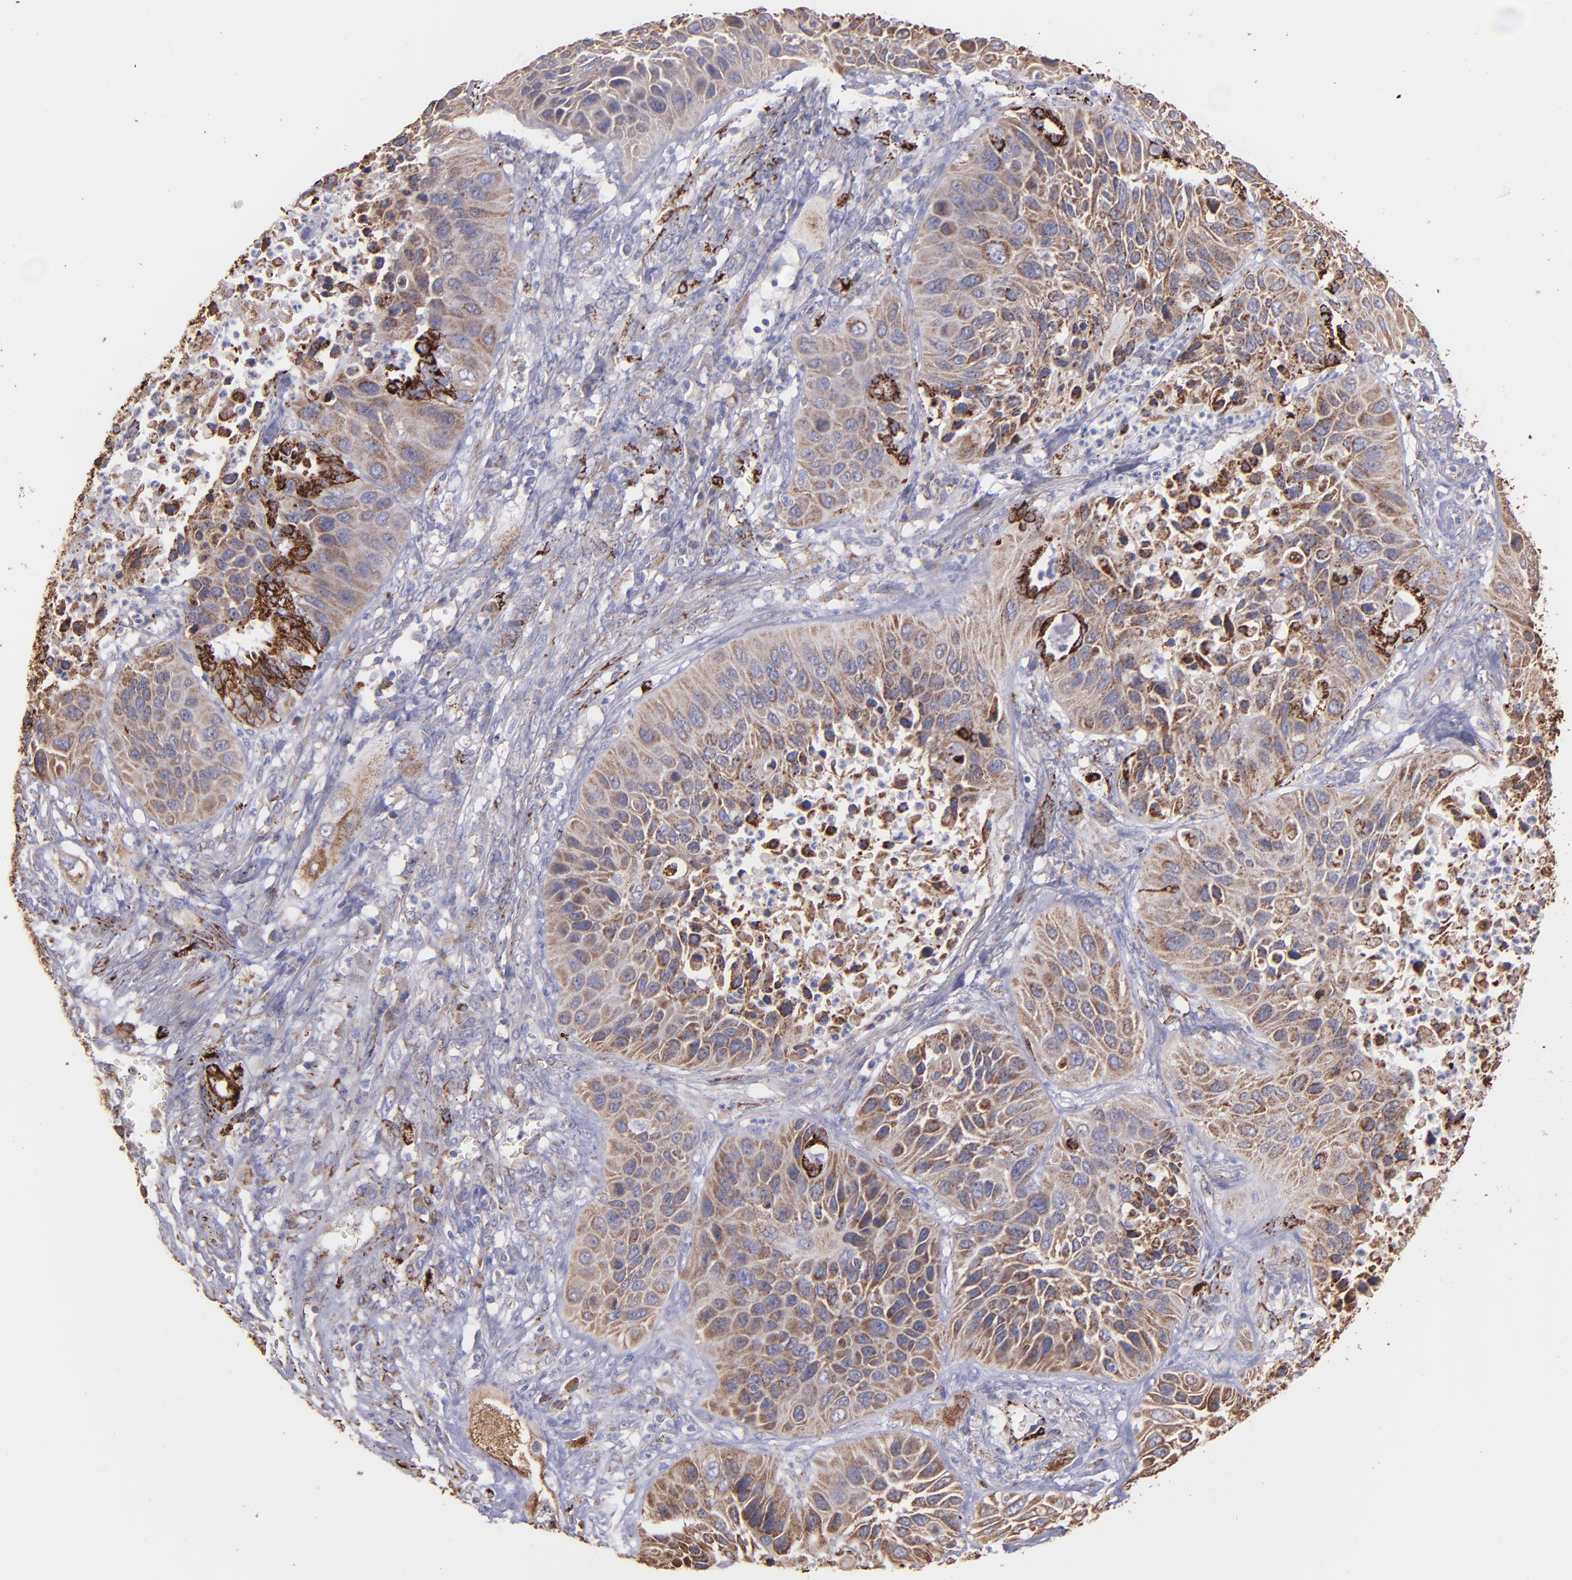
{"staining": {"intensity": "weak", "quantity": ">75%", "location": "cytoplasmic/membranous"}, "tissue": "lung cancer", "cell_type": "Tumor cells", "image_type": "cancer", "snomed": [{"axis": "morphology", "description": "Squamous cell carcinoma, NOS"}, {"axis": "topography", "description": "Lung"}], "caption": "Immunohistochemical staining of human lung cancer displays low levels of weak cytoplasmic/membranous expression in about >75% of tumor cells. (DAB (3,3'-diaminobenzidine) IHC, brown staining for protein, blue staining for nuclei).", "gene": "MAOB", "patient": {"sex": "female", "age": 76}}